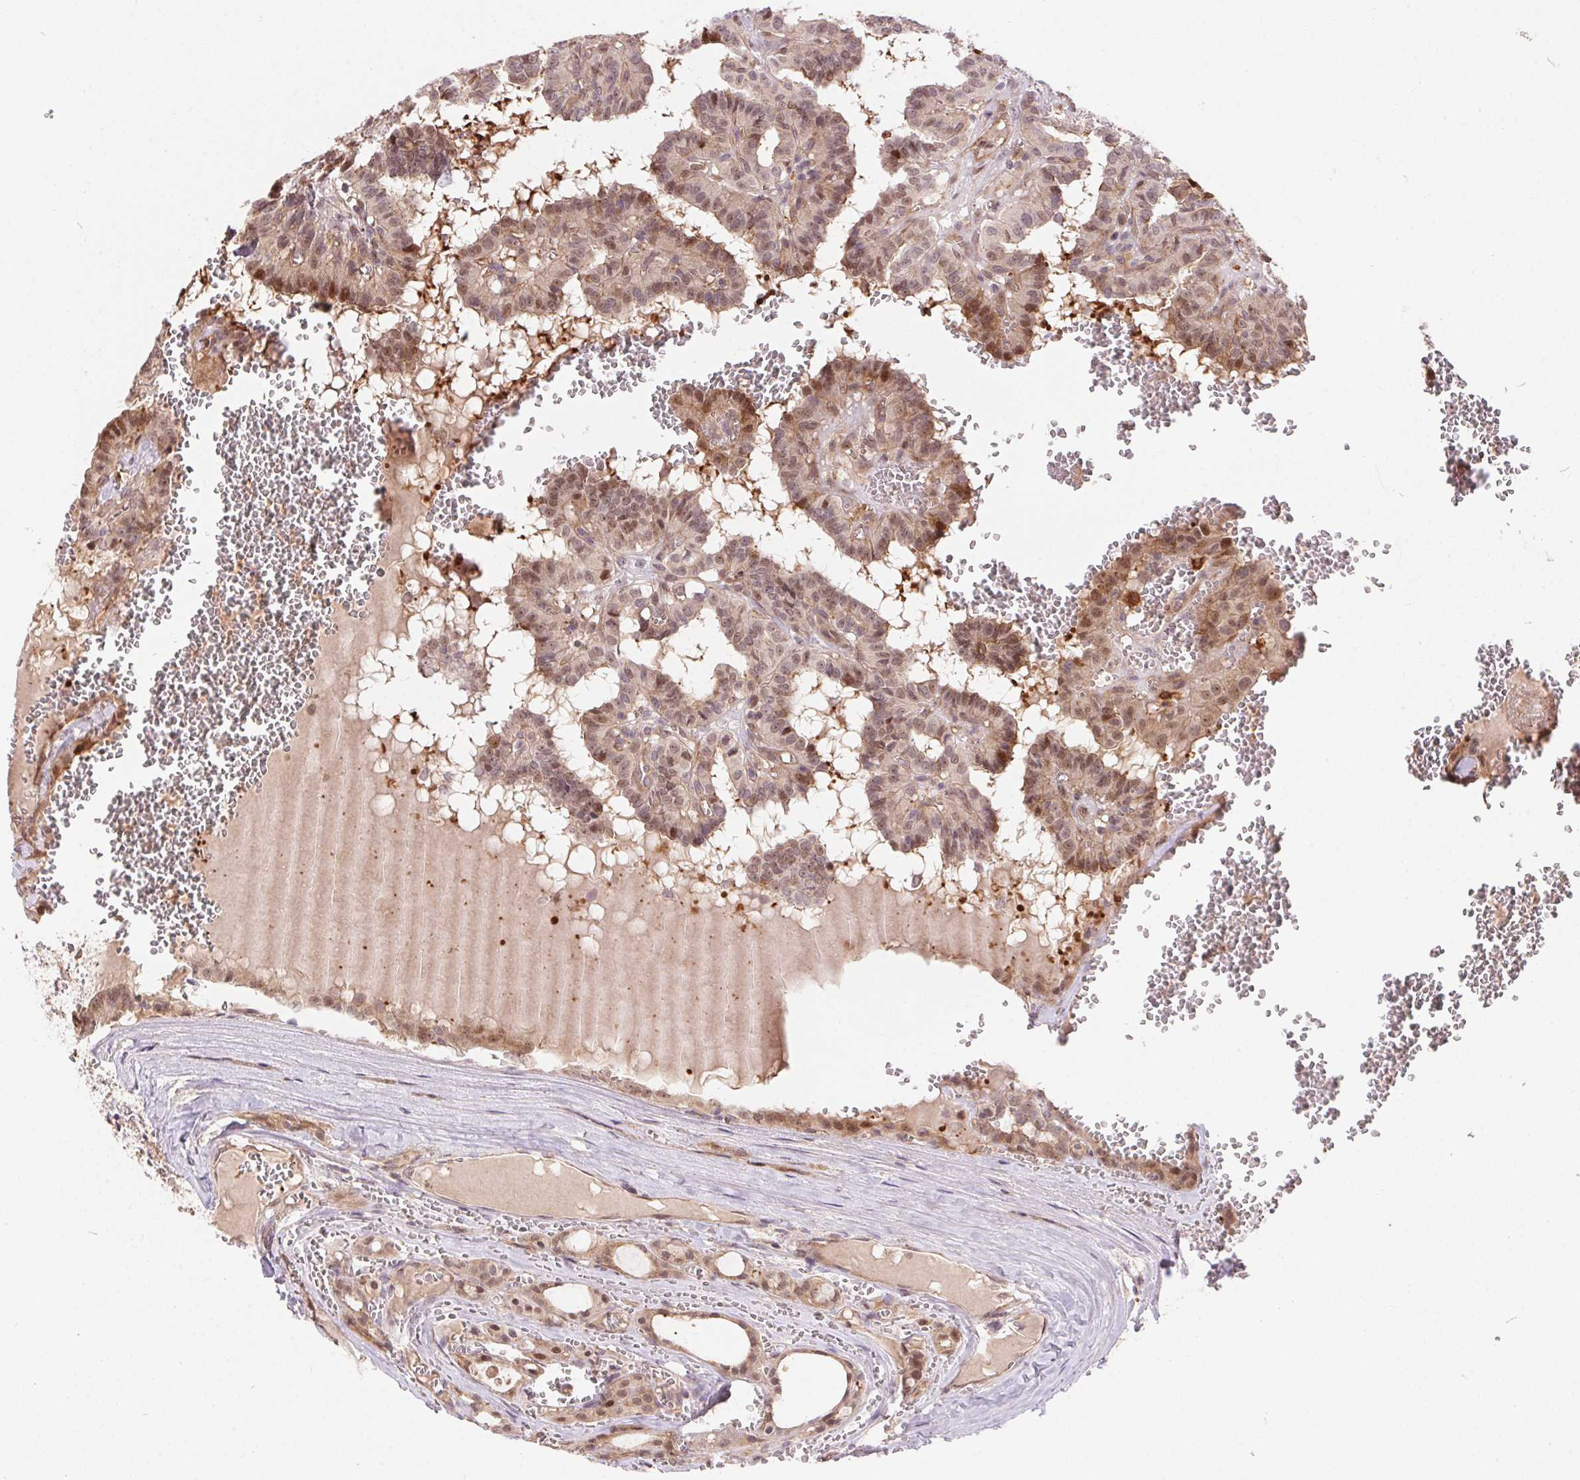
{"staining": {"intensity": "moderate", "quantity": ">75%", "location": "nuclear"}, "tissue": "thyroid cancer", "cell_type": "Tumor cells", "image_type": "cancer", "snomed": [{"axis": "morphology", "description": "Papillary adenocarcinoma, NOS"}, {"axis": "topography", "description": "Thyroid gland"}], "caption": "Protein expression analysis of papillary adenocarcinoma (thyroid) demonstrates moderate nuclear expression in approximately >75% of tumor cells.", "gene": "NUDT16", "patient": {"sex": "female", "age": 21}}